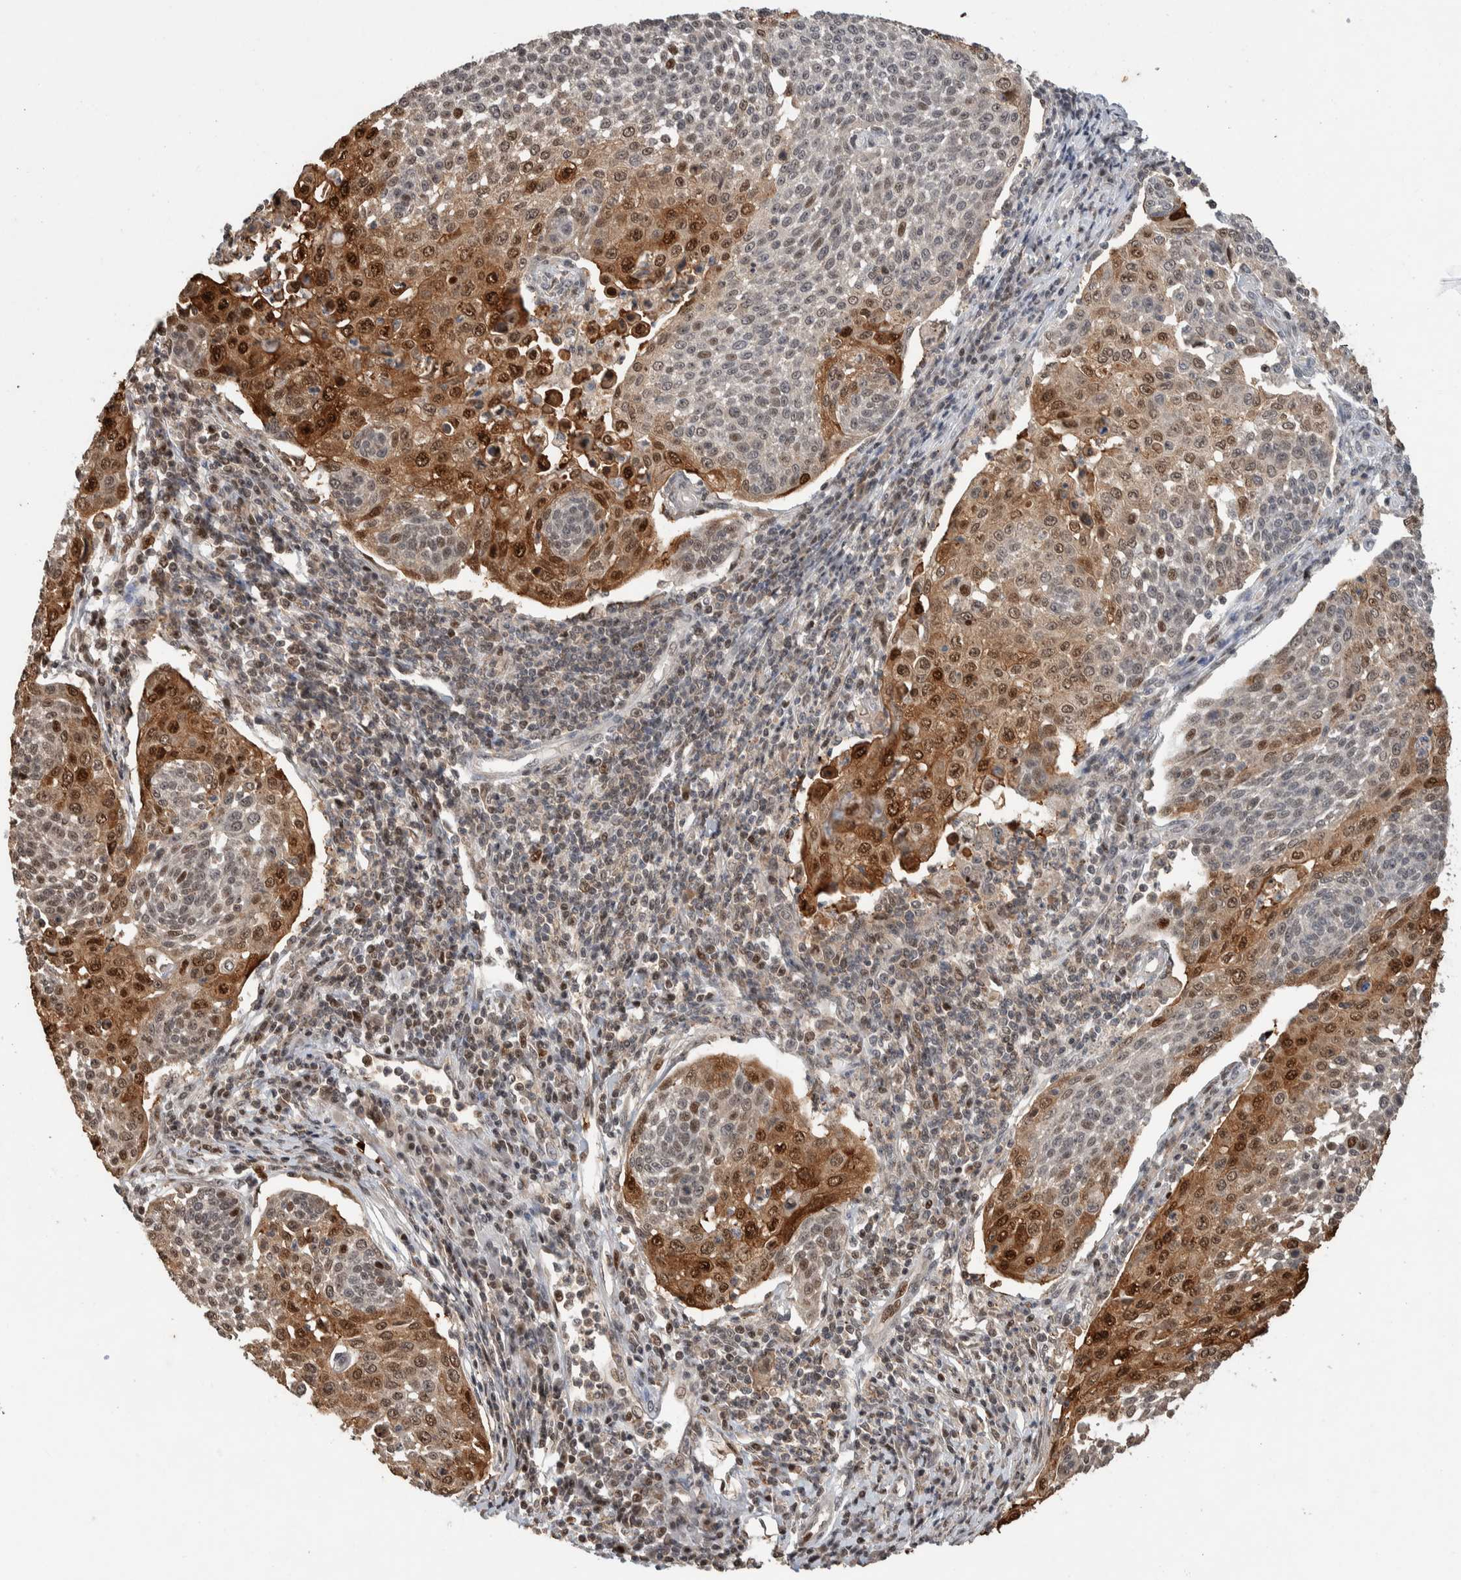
{"staining": {"intensity": "moderate", "quantity": "25%-75%", "location": "cytoplasmic/membranous,nuclear"}, "tissue": "cervical cancer", "cell_type": "Tumor cells", "image_type": "cancer", "snomed": [{"axis": "morphology", "description": "Squamous cell carcinoma, NOS"}, {"axis": "topography", "description": "Cervix"}], "caption": "A photomicrograph of squamous cell carcinoma (cervical) stained for a protein demonstrates moderate cytoplasmic/membranous and nuclear brown staining in tumor cells.", "gene": "ZNF521", "patient": {"sex": "female", "age": 34}}